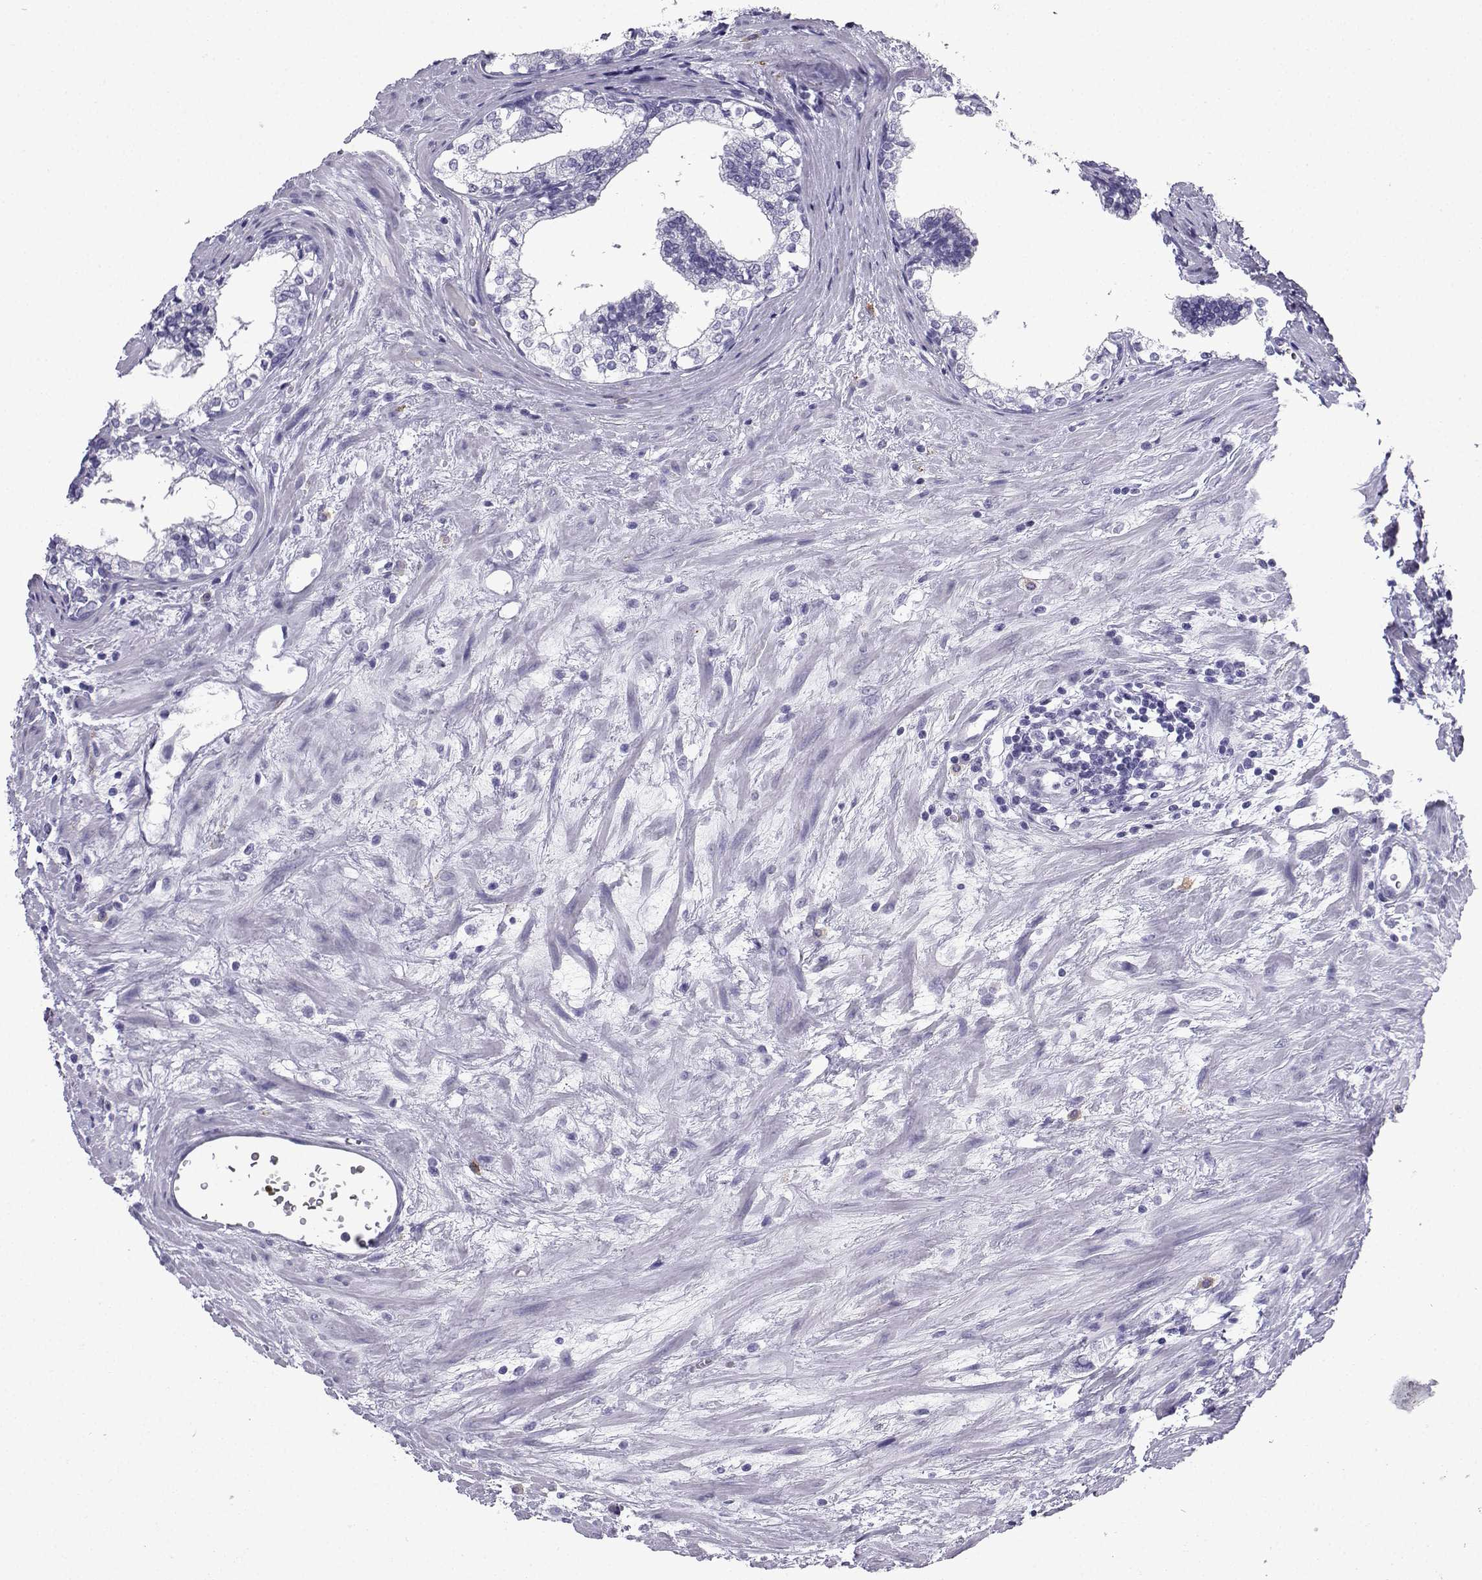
{"staining": {"intensity": "negative", "quantity": "none", "location": "none"}, "tissue": "prostate cancer", "cell_type": "Tumor cells", "image_type": "cancer", "snomed": [{"axis": "morphology", "description": "Adenocarcinoma, NOS"}, {"axis": "topography", "description": "Prostate and seminal vesicle, NOS"}], "caption": "Tumor cells show no significant staining in prostate cancer (adenocarcinoma).", "gene": "SLC18A2", "patient": {"sex": "male", "age": 63}}